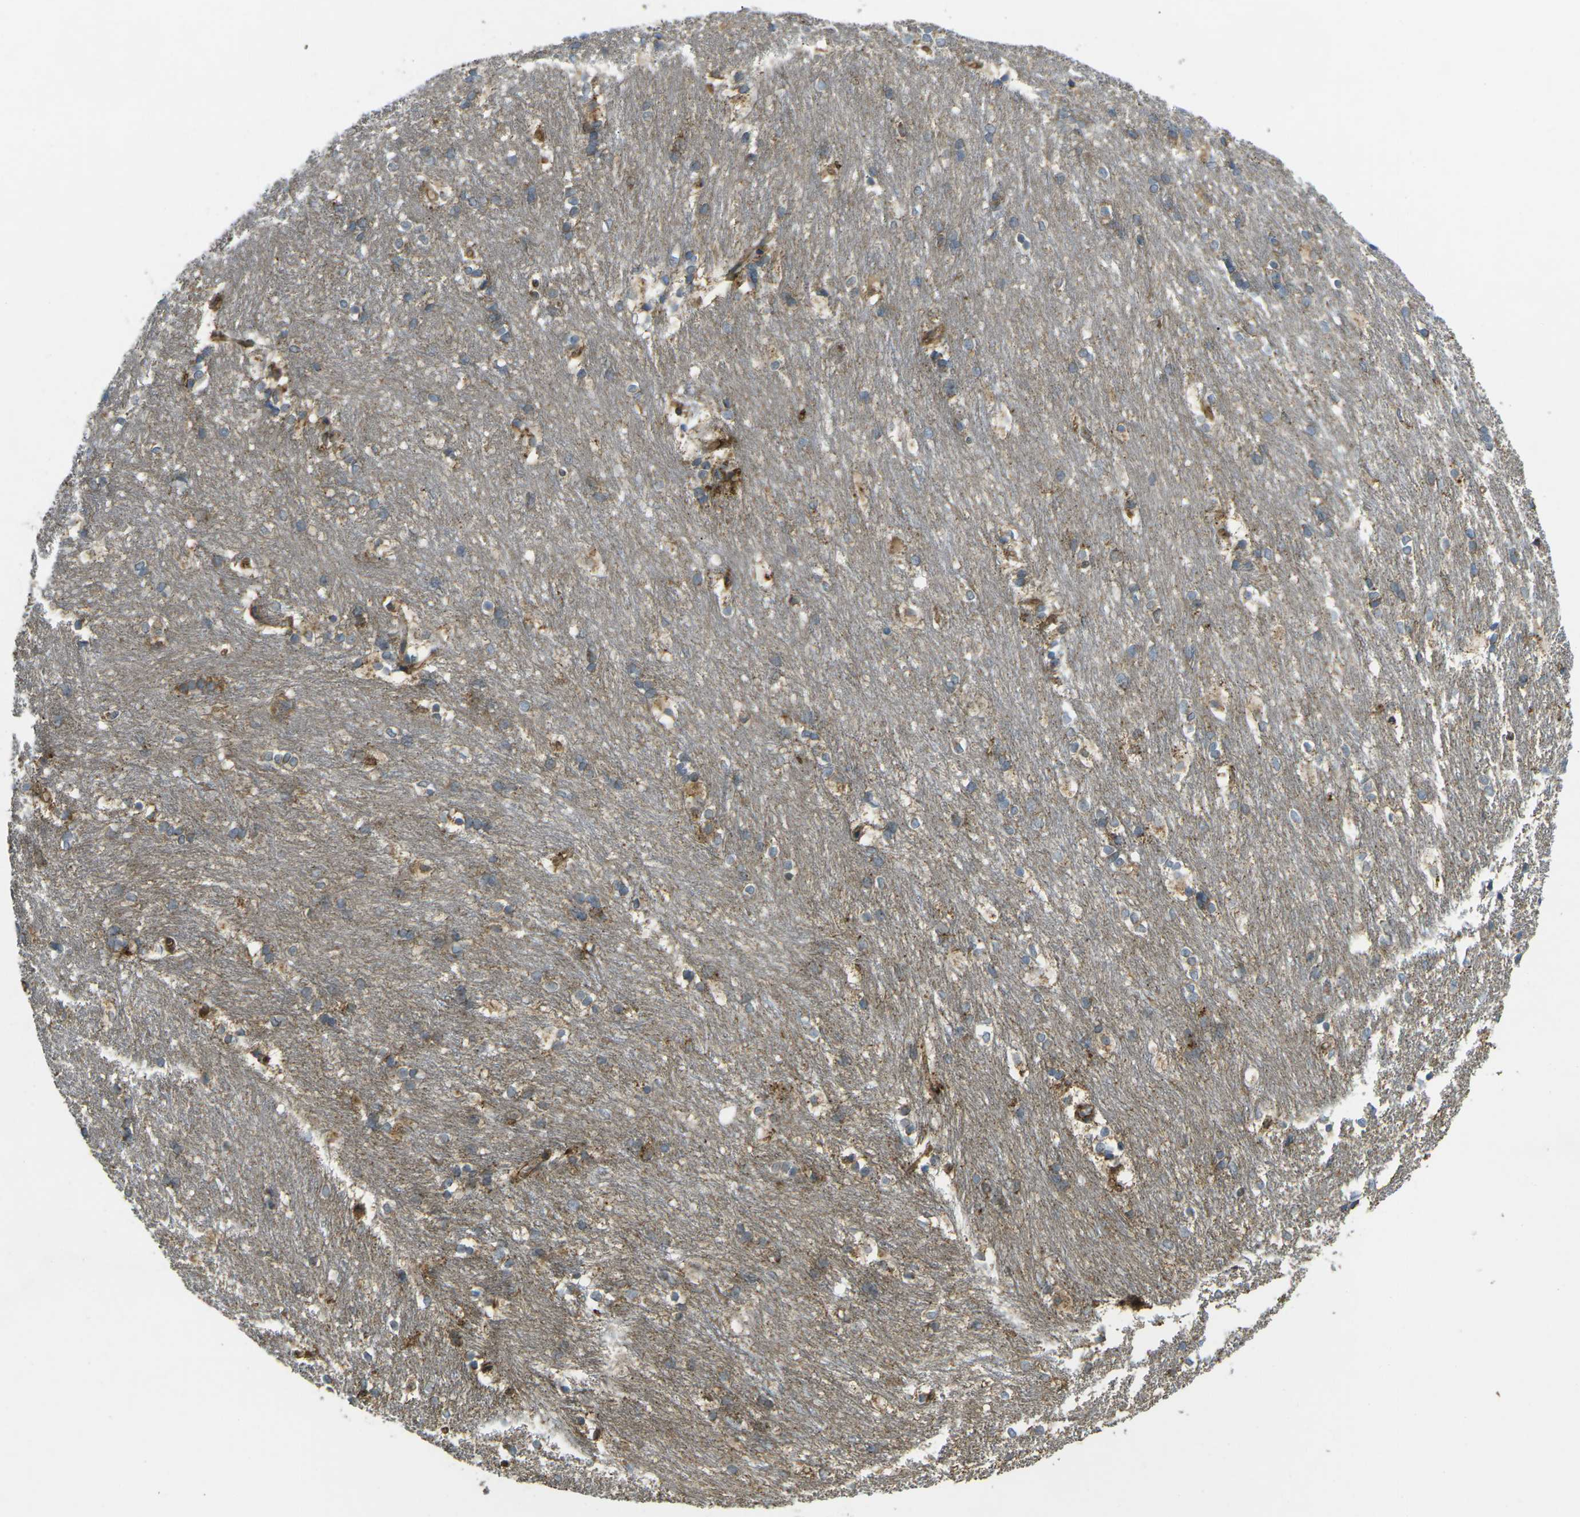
{"staining": {"intensity": "moderate", "quantity": "25%-75%", "location": "cytoplasmic/membranous"}, "tissue": "caudate", "cell_type": "Glial cells", "image_type": "normal", "snomed": [{"axis": "morphology", "description": "Normal tissue, NOS"}, {"axis": "topography", "description": "Lateral ventricle wall"}], "caption": "Immunohistochemical staining of normal caudate exhibits 25%-75% levels of moderate cytoplasmic/membranous protein expression in about 25%-75% of glial cells. Nuclei are stained in blue.", "gene": "CHMP3", "patient": {"sex": "female", "age": 19}}